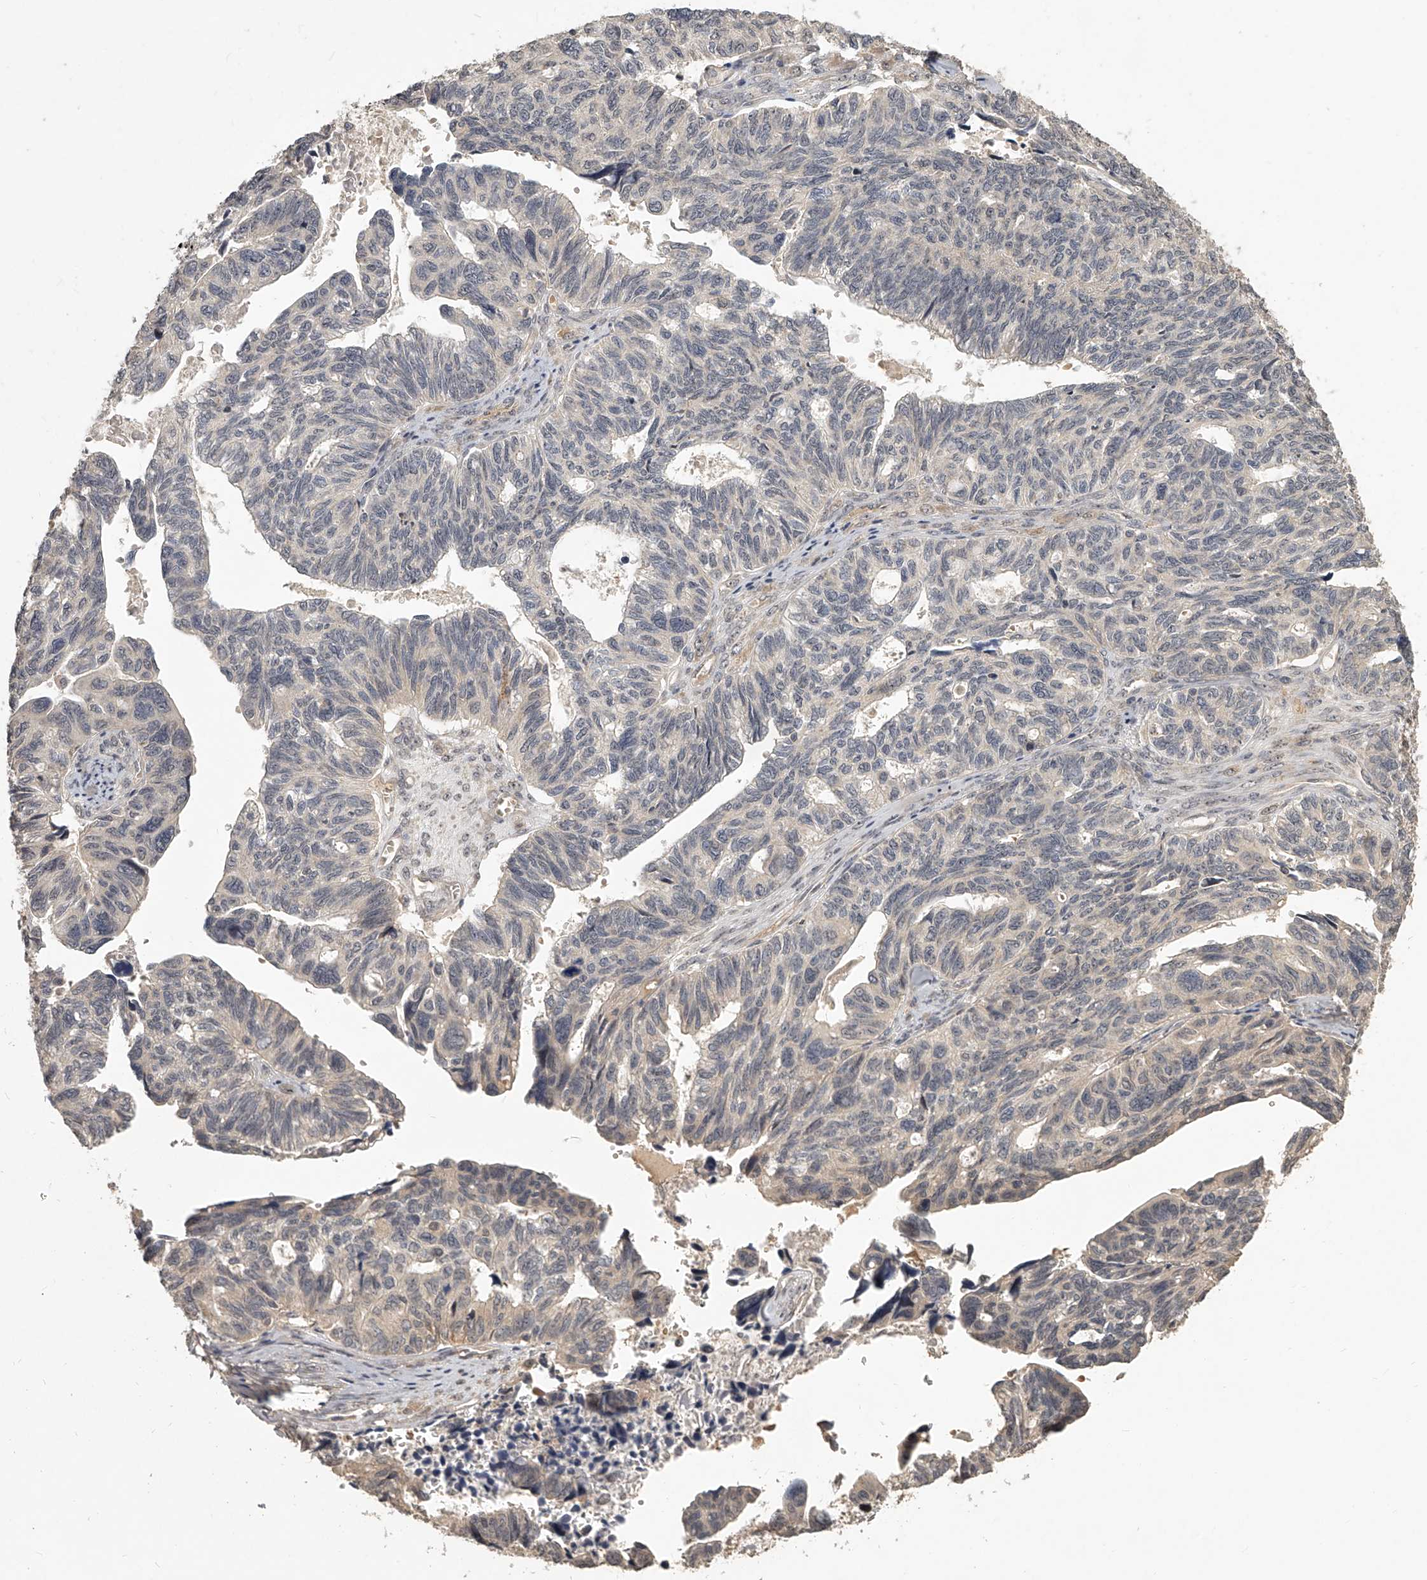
{"staining": {"intensity": "weak", "quantity": "<25%", "location": "cytoplasmic/membranous"}, "tissue": "ovarian cancer", "cell_type": "Tumor cells", "image_type": "cancer", "snomed": [{"axis": "morphology", "description": "Cystadenocarcinoma, serous, NOS"}, {"axis": "topography", "description": "Ovary"}], "caption": "This is an immunohistochemistry (IHC) photomicrograph of ovarian cancer. There is no staining in tumor cells.", "gene": "SLC37A1", "patient": {"sex": "female", "age": 79}}